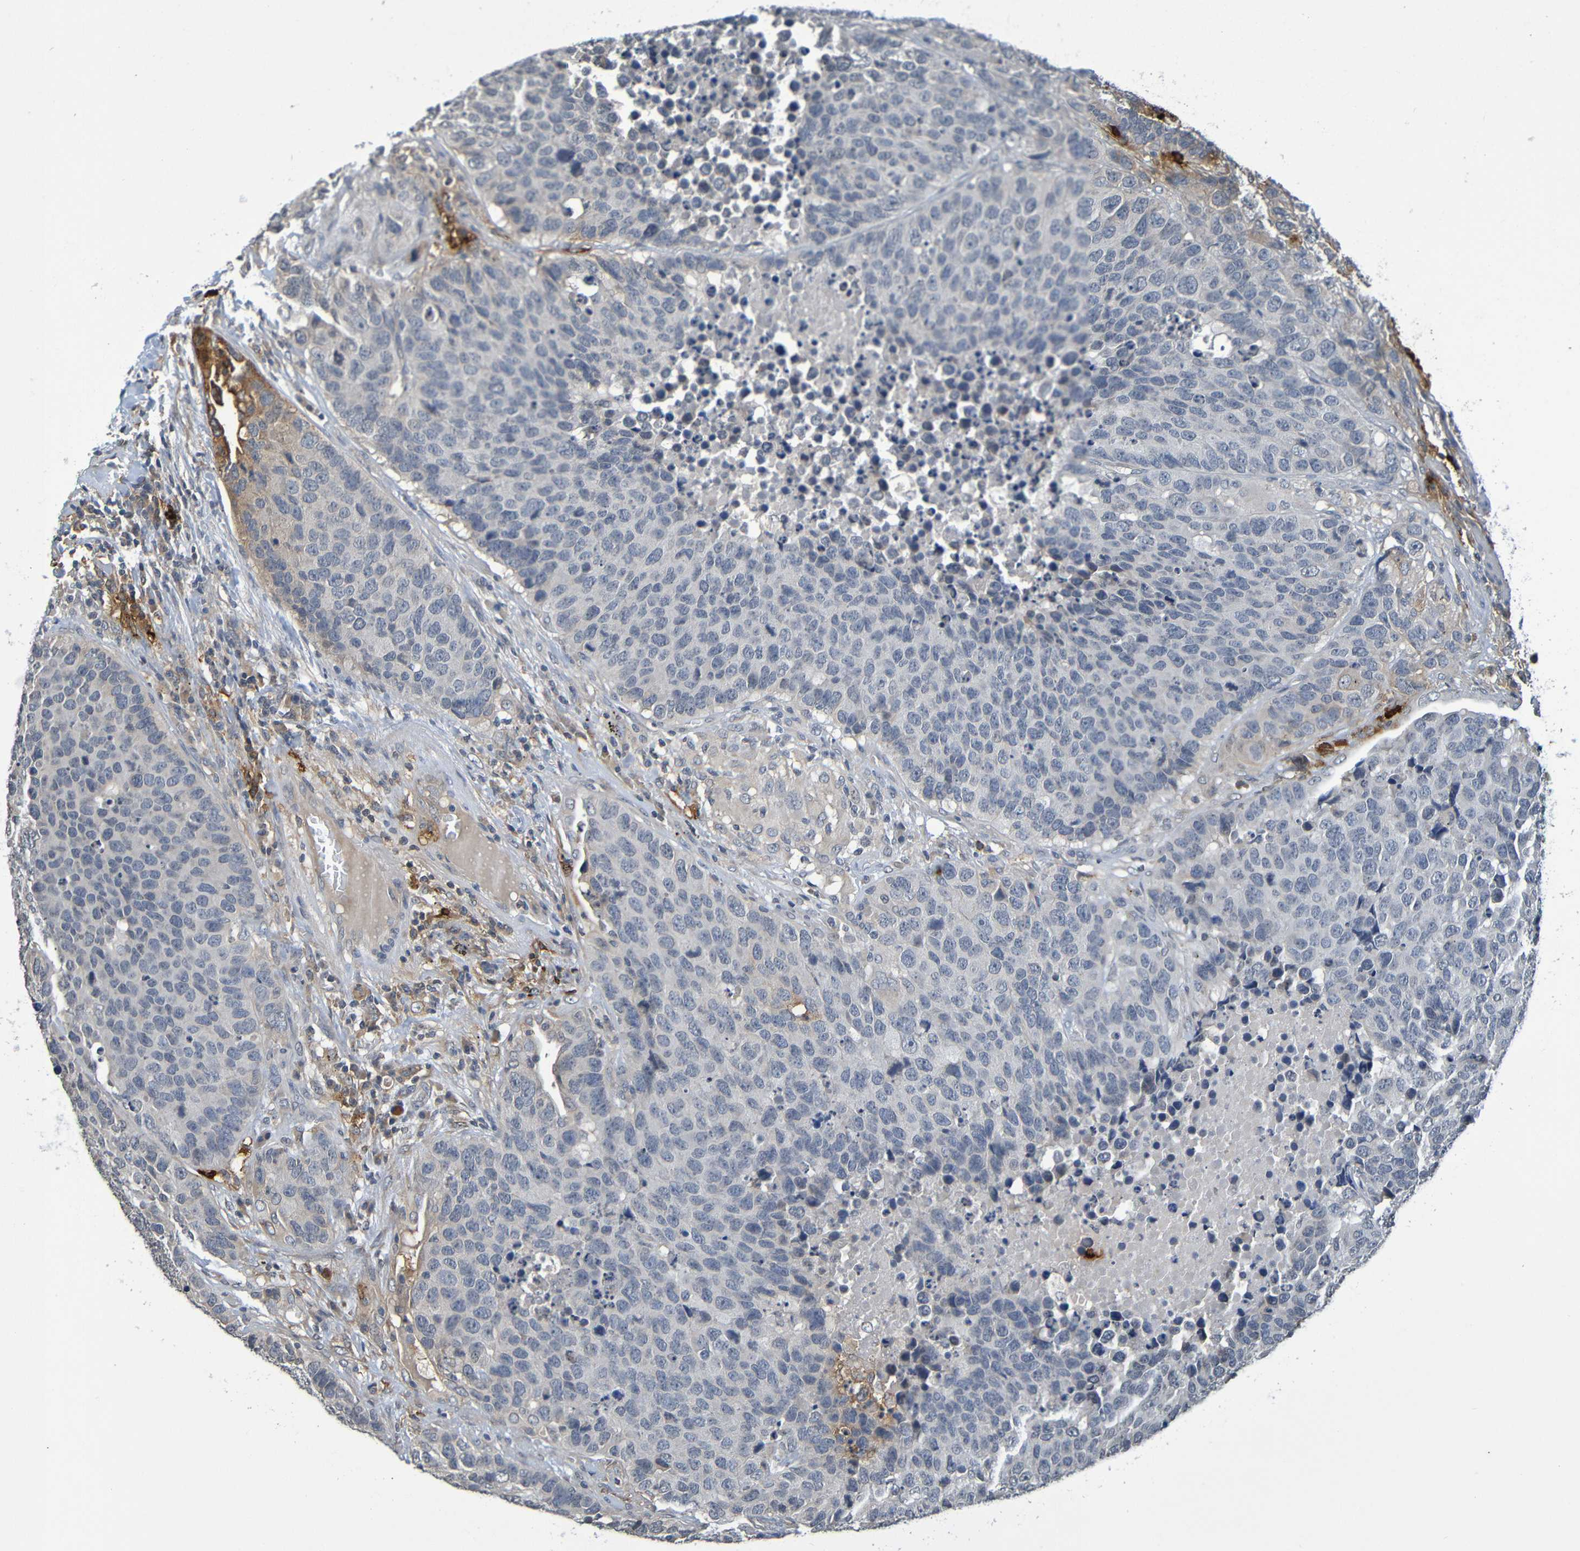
{"staining": {"intensity": "negative", "quantity": "none", "location": "none"}, "tissue": "carcinoid", "cell_type": "Tumor cells", "image_type": "cancer", "snomed": [{"axis": "morphology", "description": "Carcinoid, malignant, NOS"}, {"axis": "topography", "description": "Lung"}], "caption": "Immunohistochemistry (IHC) histopathology image of carcinoid stained for a protein (brown), which demonstrates no expression in tumor cells.", "gene": "C3AR1", "patient": {"sex": "male", "age": 60}}